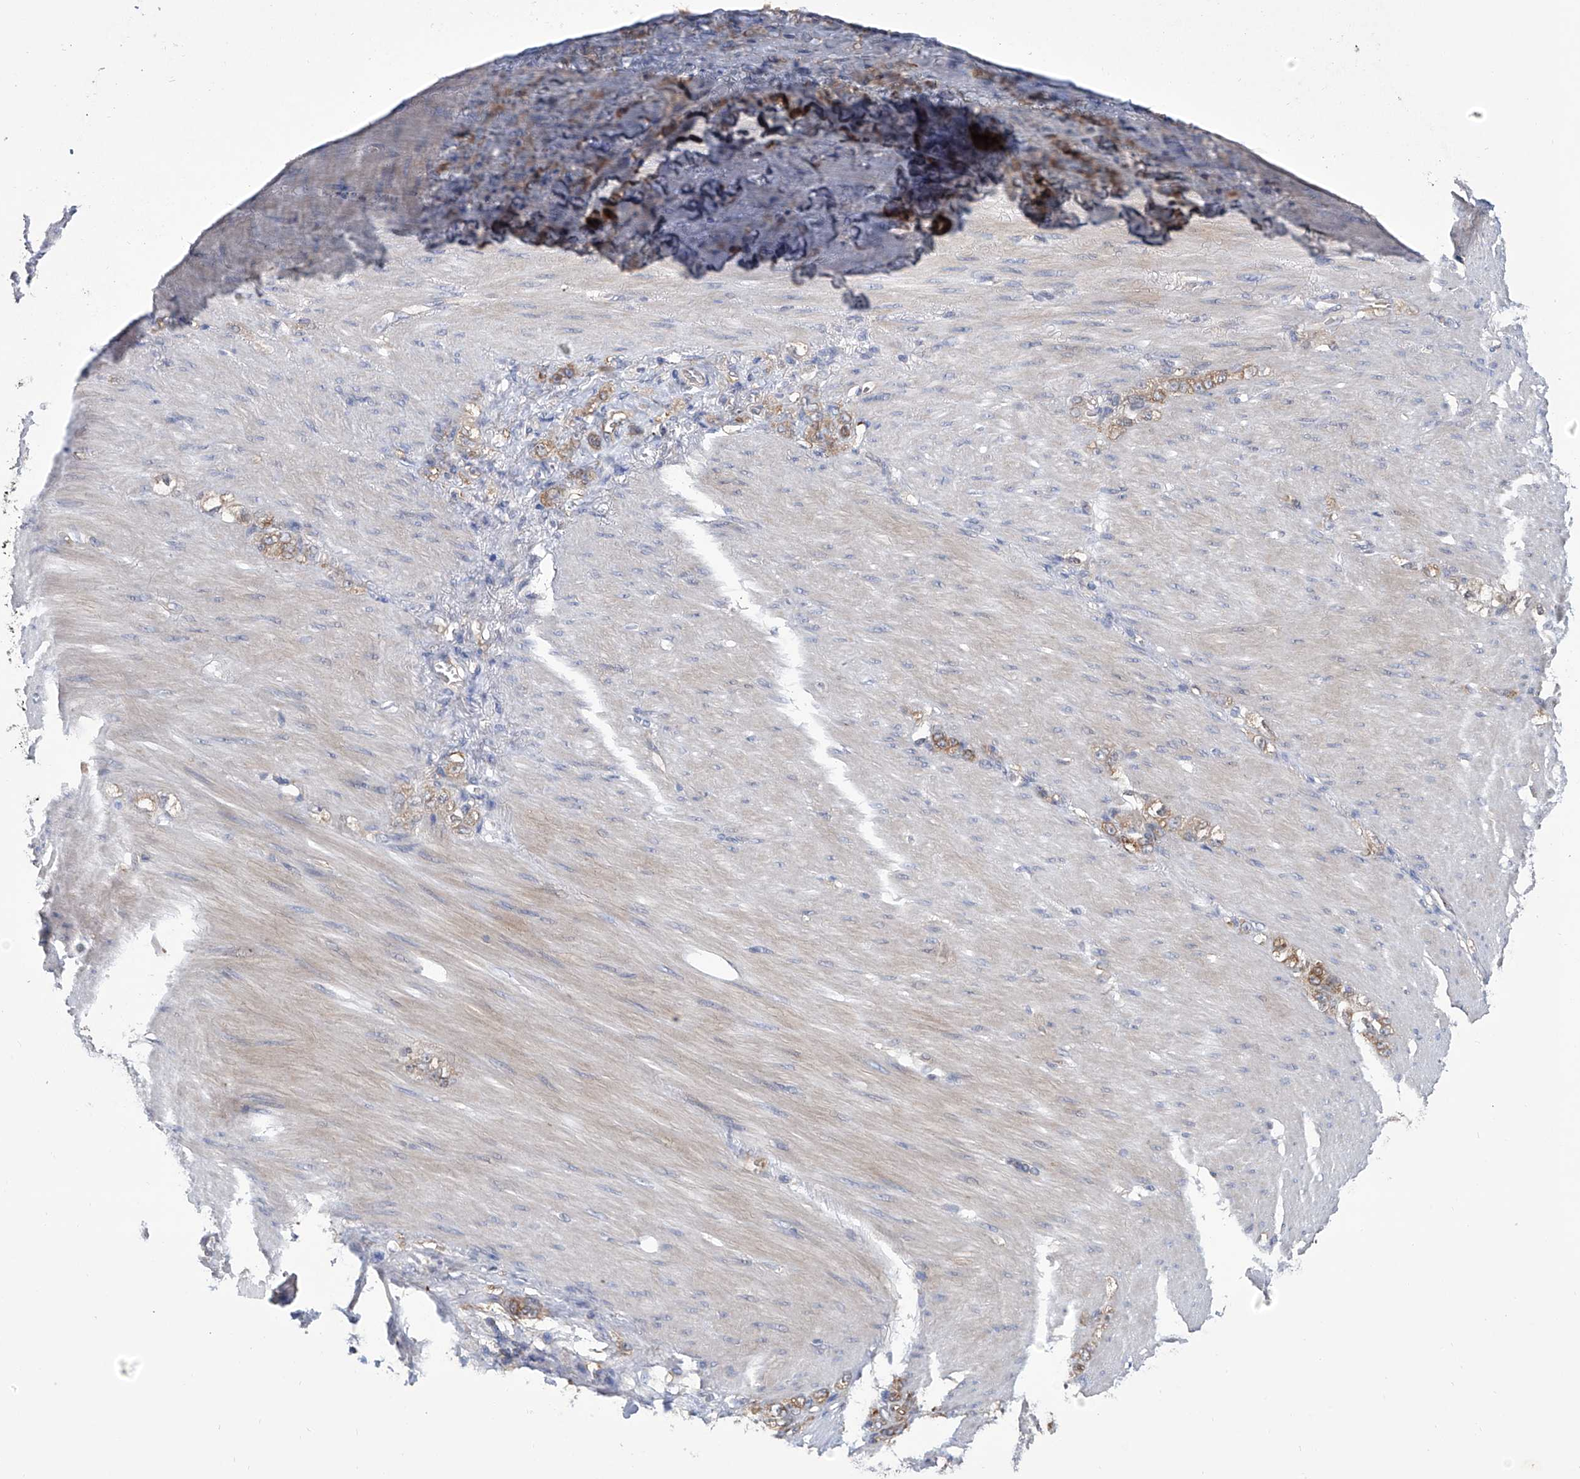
{"staining": {"intensity": "weak", "quantity": ">75%", "location": "cytoplasmic/membranous"}, "tissue": "stomach cancer", "cell_type": "Tumor cells", "image_type": "cancer", "snomed": [{"axis": "morphology", "description": "Normal tissue, NOS"}, {"axis": "morphology", "description": "Adenocarcinoma, NOS"}, {"axis": "topography", "description": "Stomach"}], "caption": "Protein staining by IHC shows weak cytoplasmic/membranous staining in approximately >75% of tumor cells in stomach adenocarcinoma.", "gene": "NUDT17", "patient": {"sex": "male", "age": 82}}